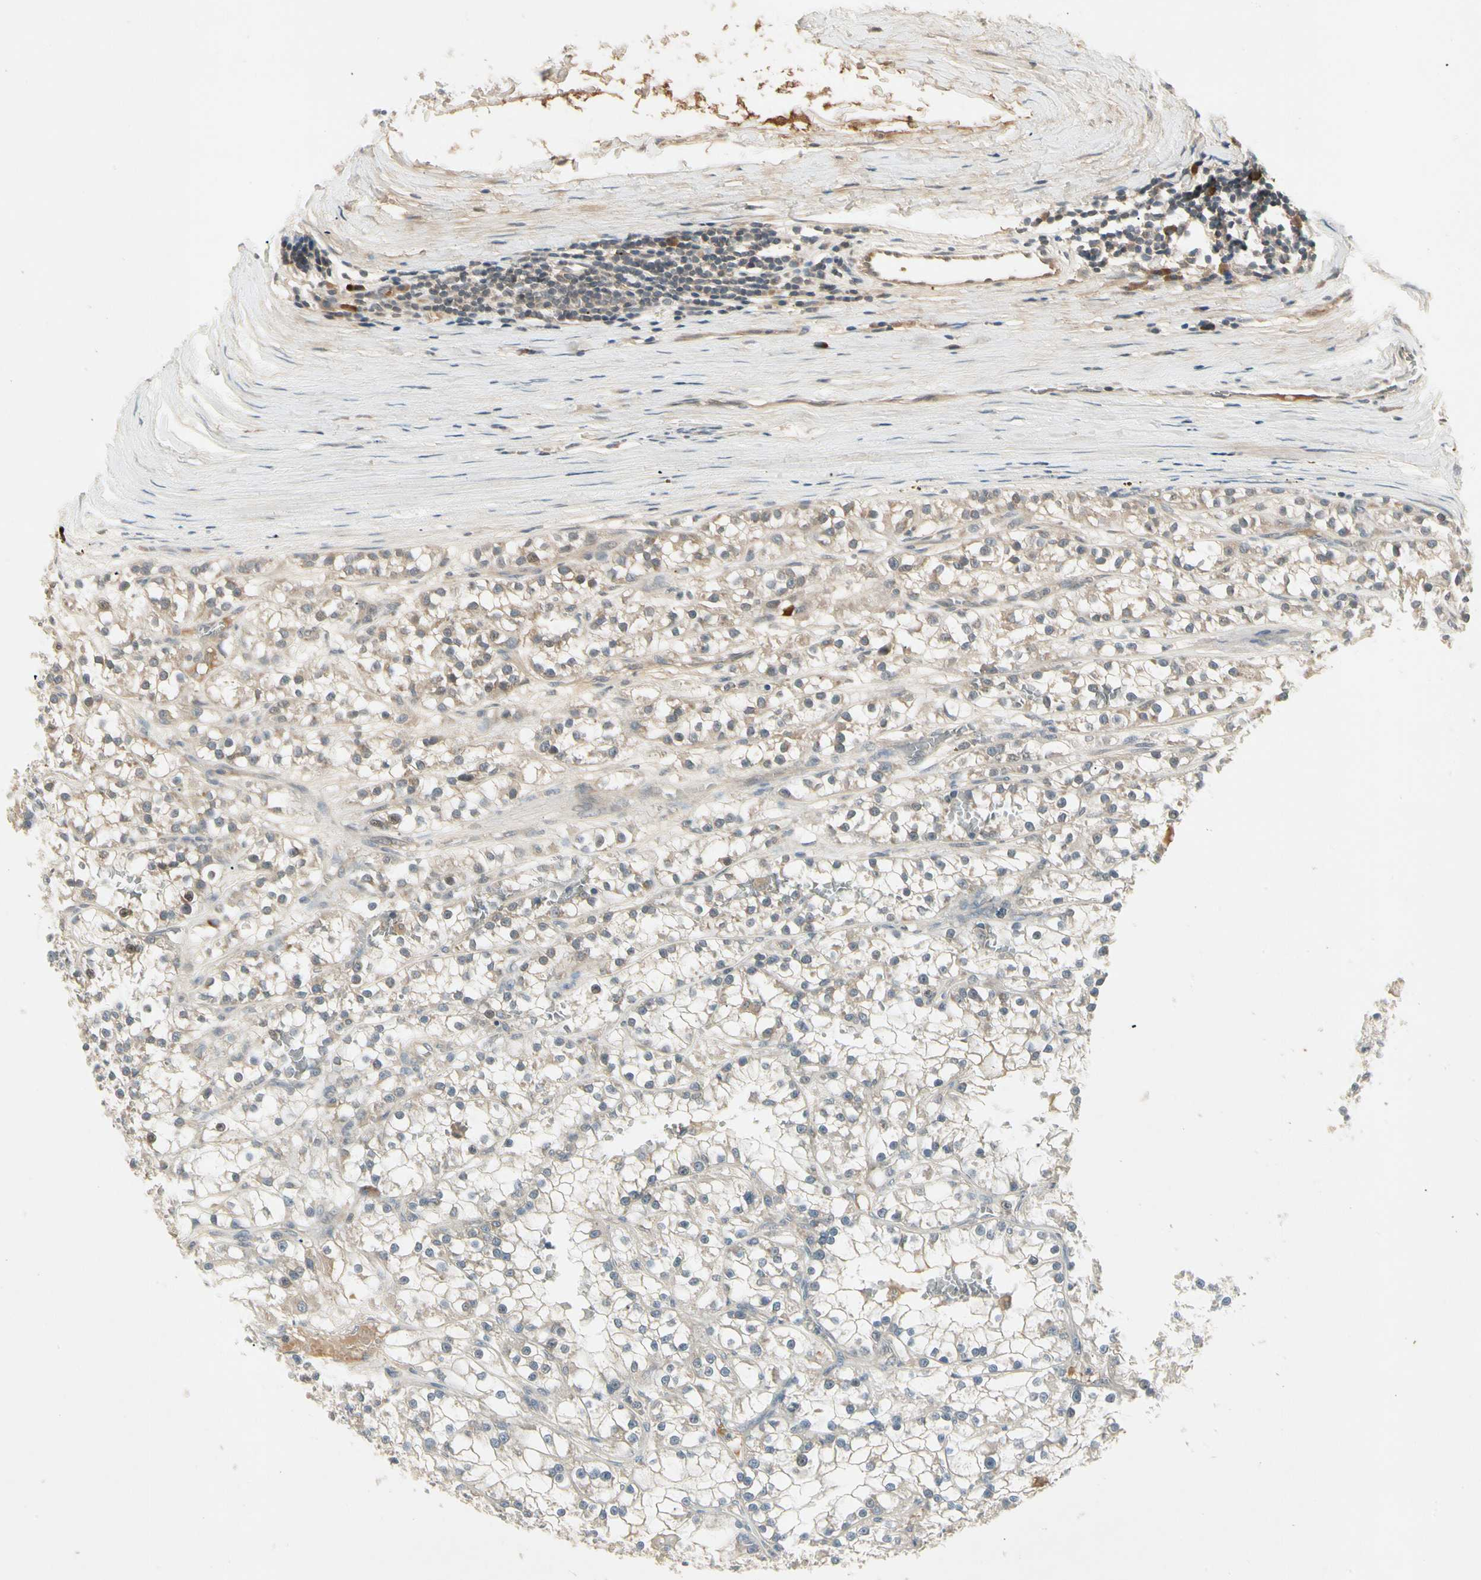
{"staining": {"intensity": "weak", "quantity": "<25%", "location": "cytoplasmic/membranous"}, "tissue": "renal cancer", "cell_type": "Tumor cells", "image_type": "cancer", "snomed": [{"axis": "morphology", "description": "Adenocarcinoma, NOS"}, {"axis": "topography", "description": "Kidney"}], "caption": "Immunohistochemistry (IHC) of adenocarcinoma (renal) displays no positivity in tumor cells.", "gene": "CCL4", "patient": {"sex": "female", "age": 52}}